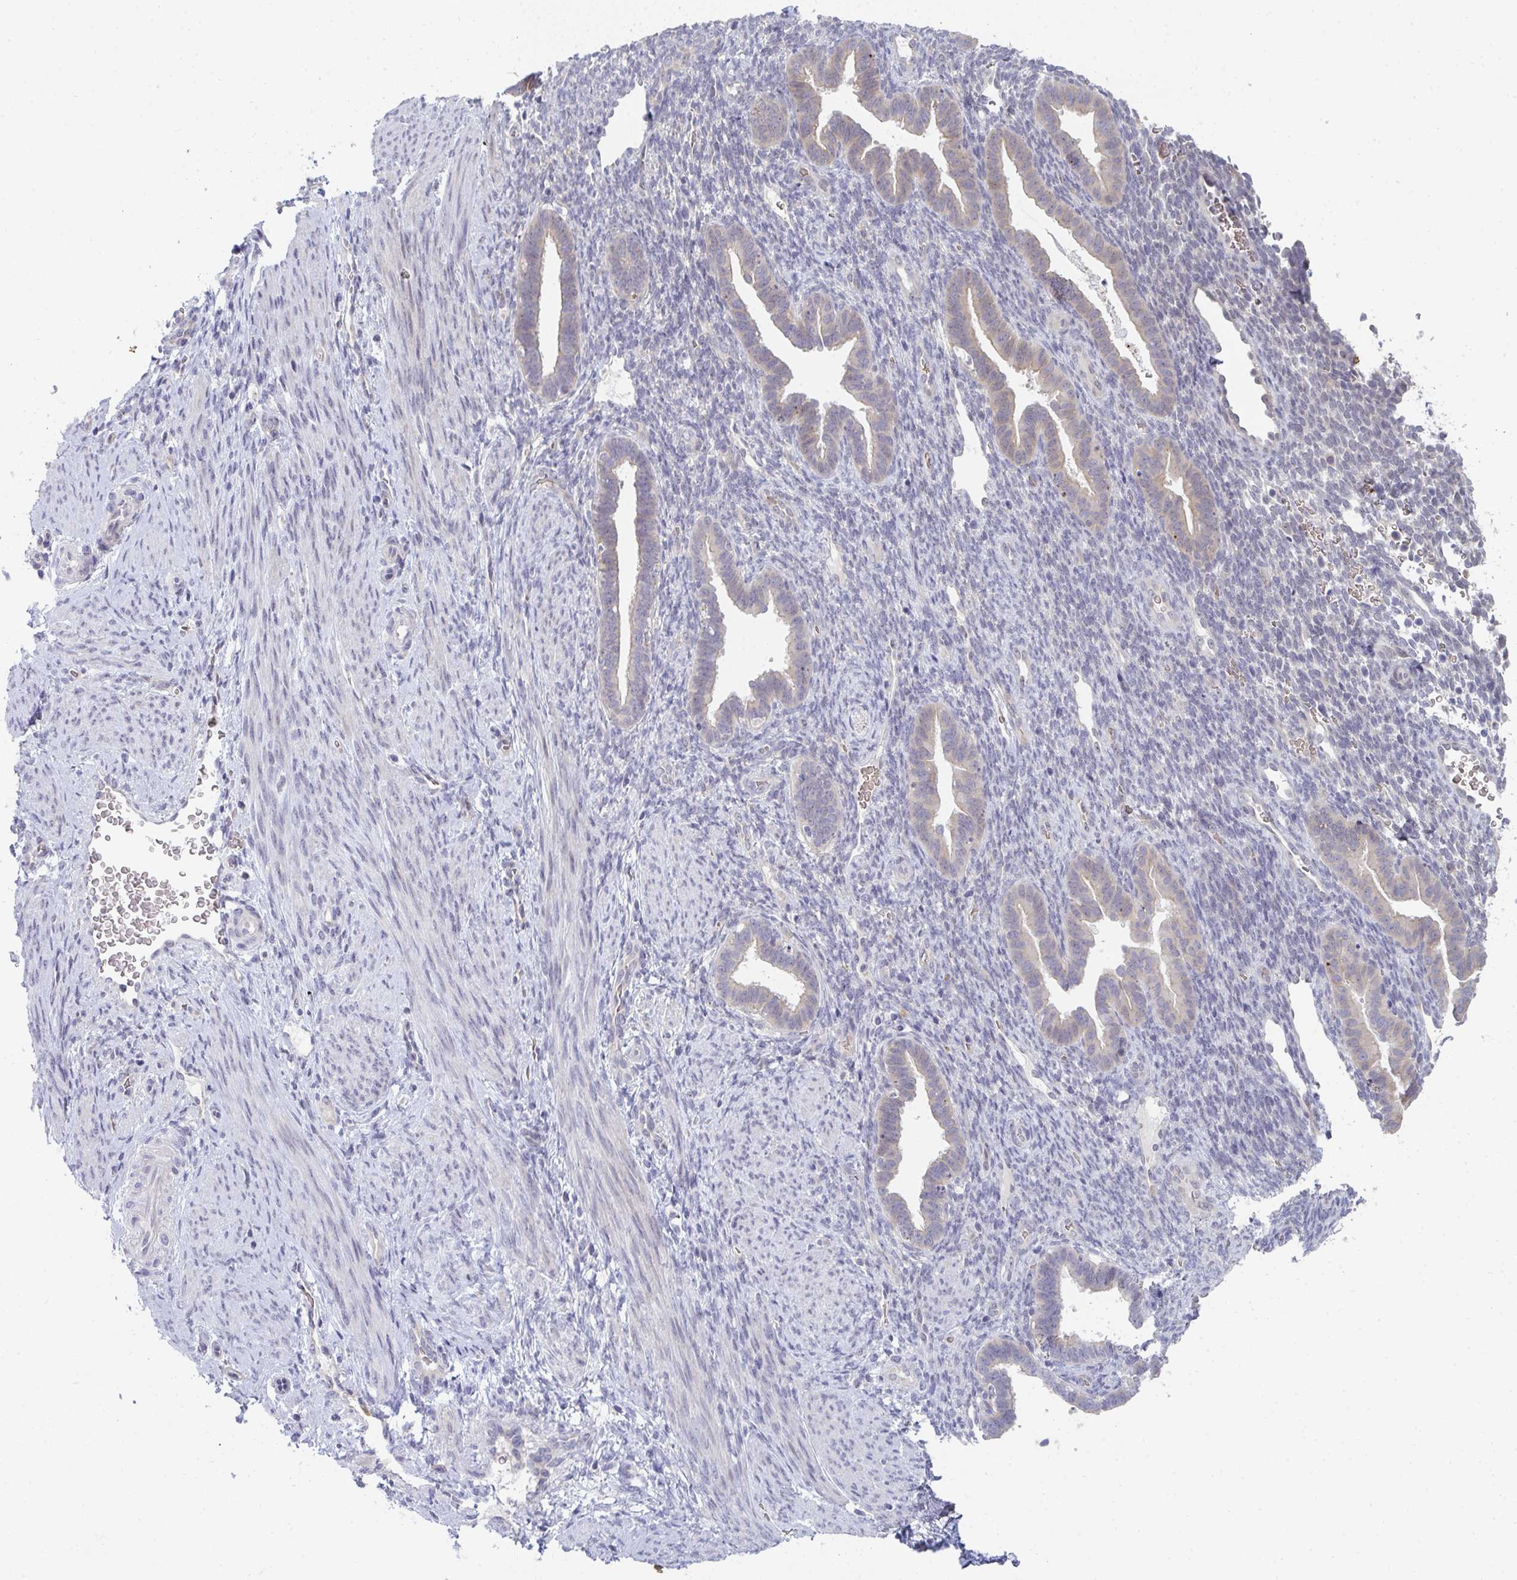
{"staining": {"intensity": "negative", "quantity": "none", "location": "none"}, "tissue": "endometrium", "cell_type": "Cells in endometrial stroma", "image_type": "normal", "snomed": [{"axis": "morphology", "description": "Normal tissue, NOS"}, {"axis": "topography", "description": "Endometrium"}], "caption": "IHC micrograph of benign endometrium: endometrium stained with DAB reveals no significant protein staining in cells in endometrial stroma.", "gene": "RIOK1", "patient": {"sex": "female", "age": 34}}